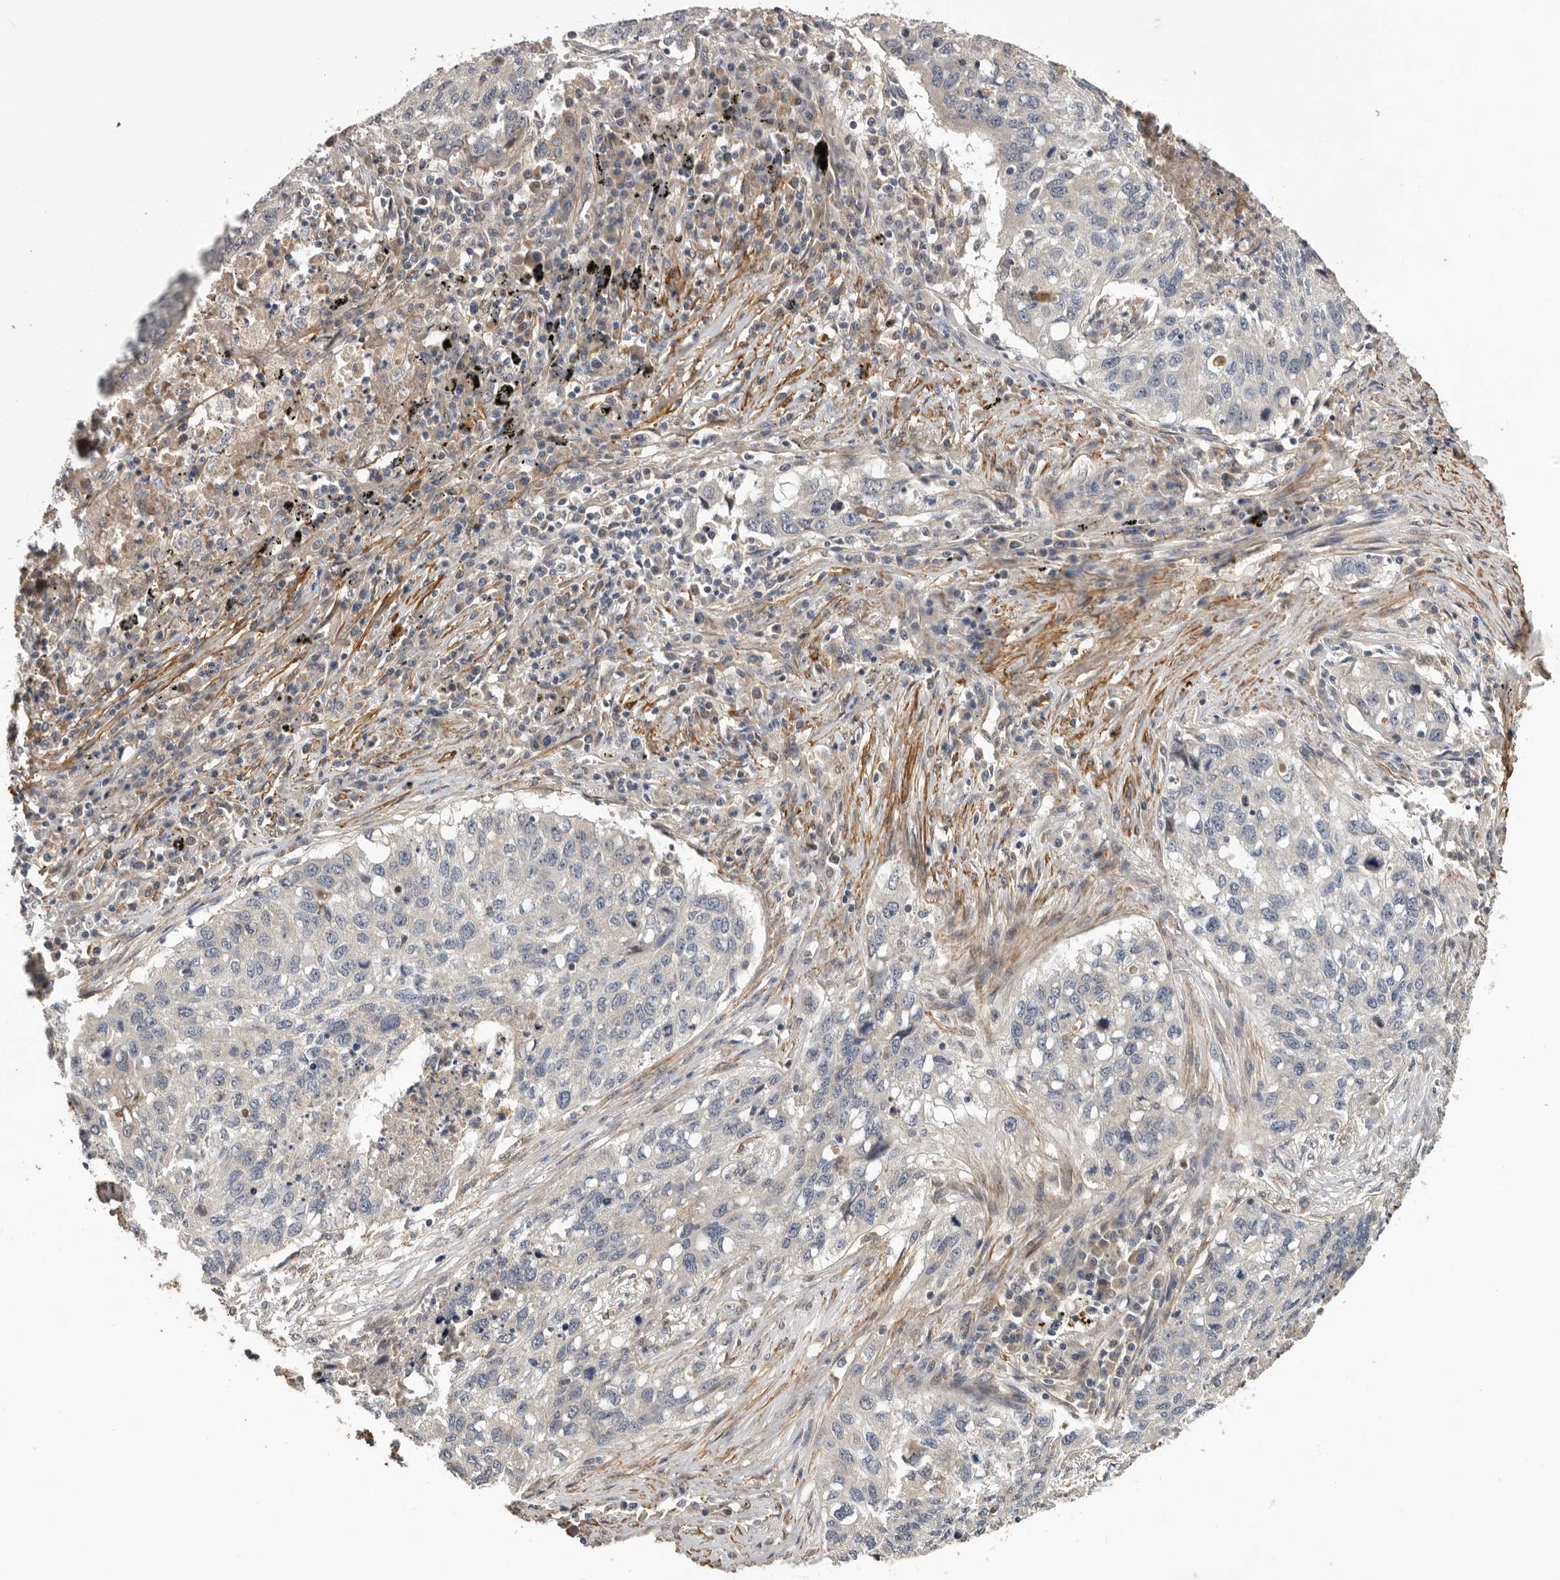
{"staining": {"intensity": "negative", "quantity": "none", "location": "none"}, "tissue": "lung cancer", "cell_type": "Tumor cells", "image_type": "cancer", "snomed": [{"axis": "morphology", "description": "Squamous cell carcinoma, NOS"}, {"axis": "topography", "description": "Lung"}], "caption": "This histopathology image is of squamous cell carcinoma (lung) stained with immunohistochemistry to label a protein in brown with the nuclei are counter-stained blue. There is no staining in tumor cells.", "gene": "RNF157", "patient": {"sex": "female", "age": 63}}